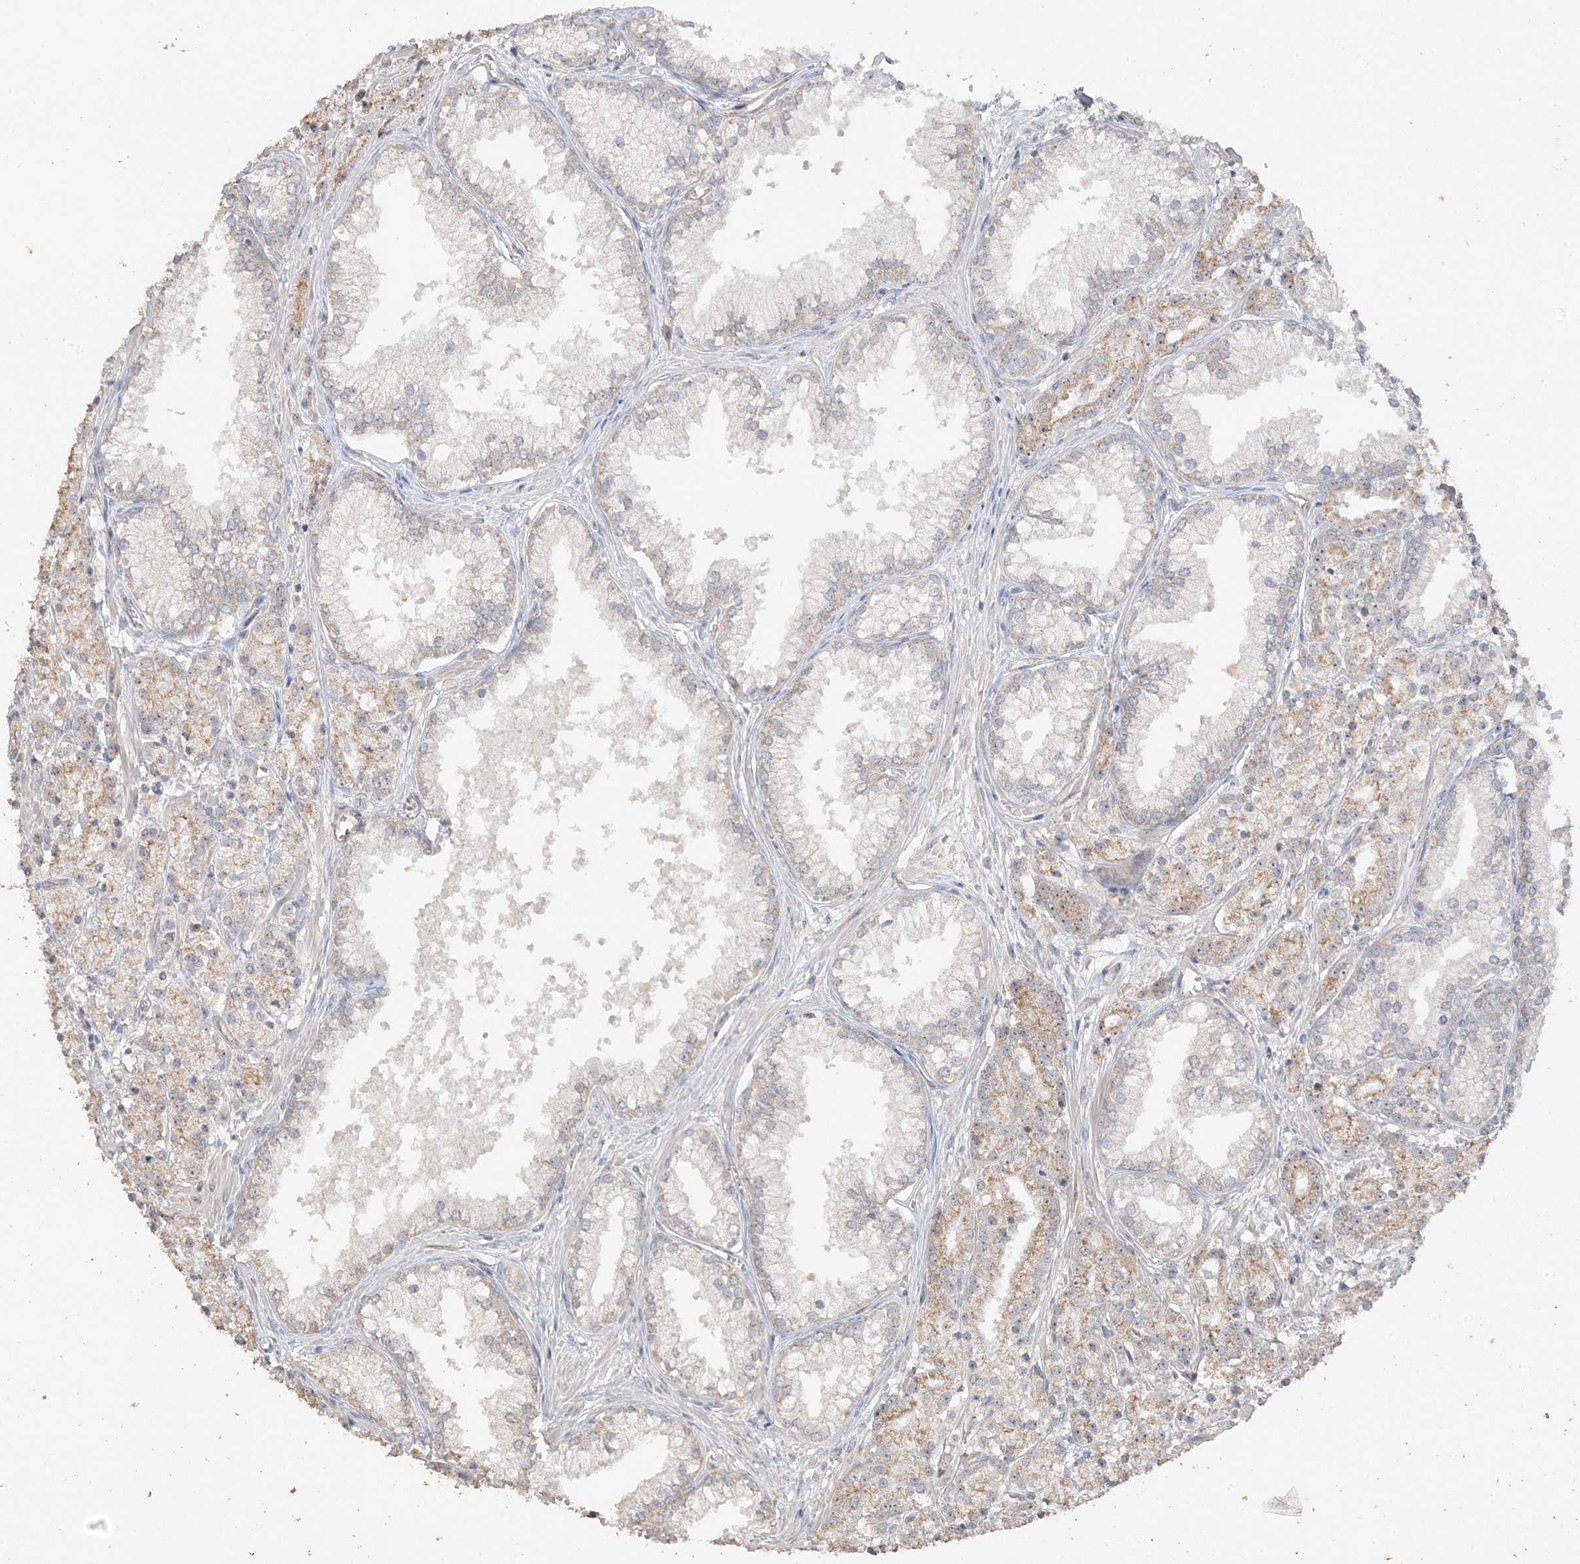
{"staining": {"intensity": "weak", "quantity": "<25%", "location": "nuclear"}, "tissue": "prostate cancer", "cell_type": "Tumor cells", "image_type": "cancer", "snomed": [{"axis": "morphology", "description": "Adenocarcinoma, High grade"}, {"axis": "topography", "description": "Prostate"}], "caption": "Prostate cancer (adenocarcinoma (high-grade)) was stained to show a protein in brown. There is no significant positivity in tumor cells. The staining is performed using DAB (3,3'-diaminobenzidine) brown chromogen with nuclei counter-stained in using hematoxylin.", "gene": "DDX18", "patient": {"sex": "male", "age": 69}}